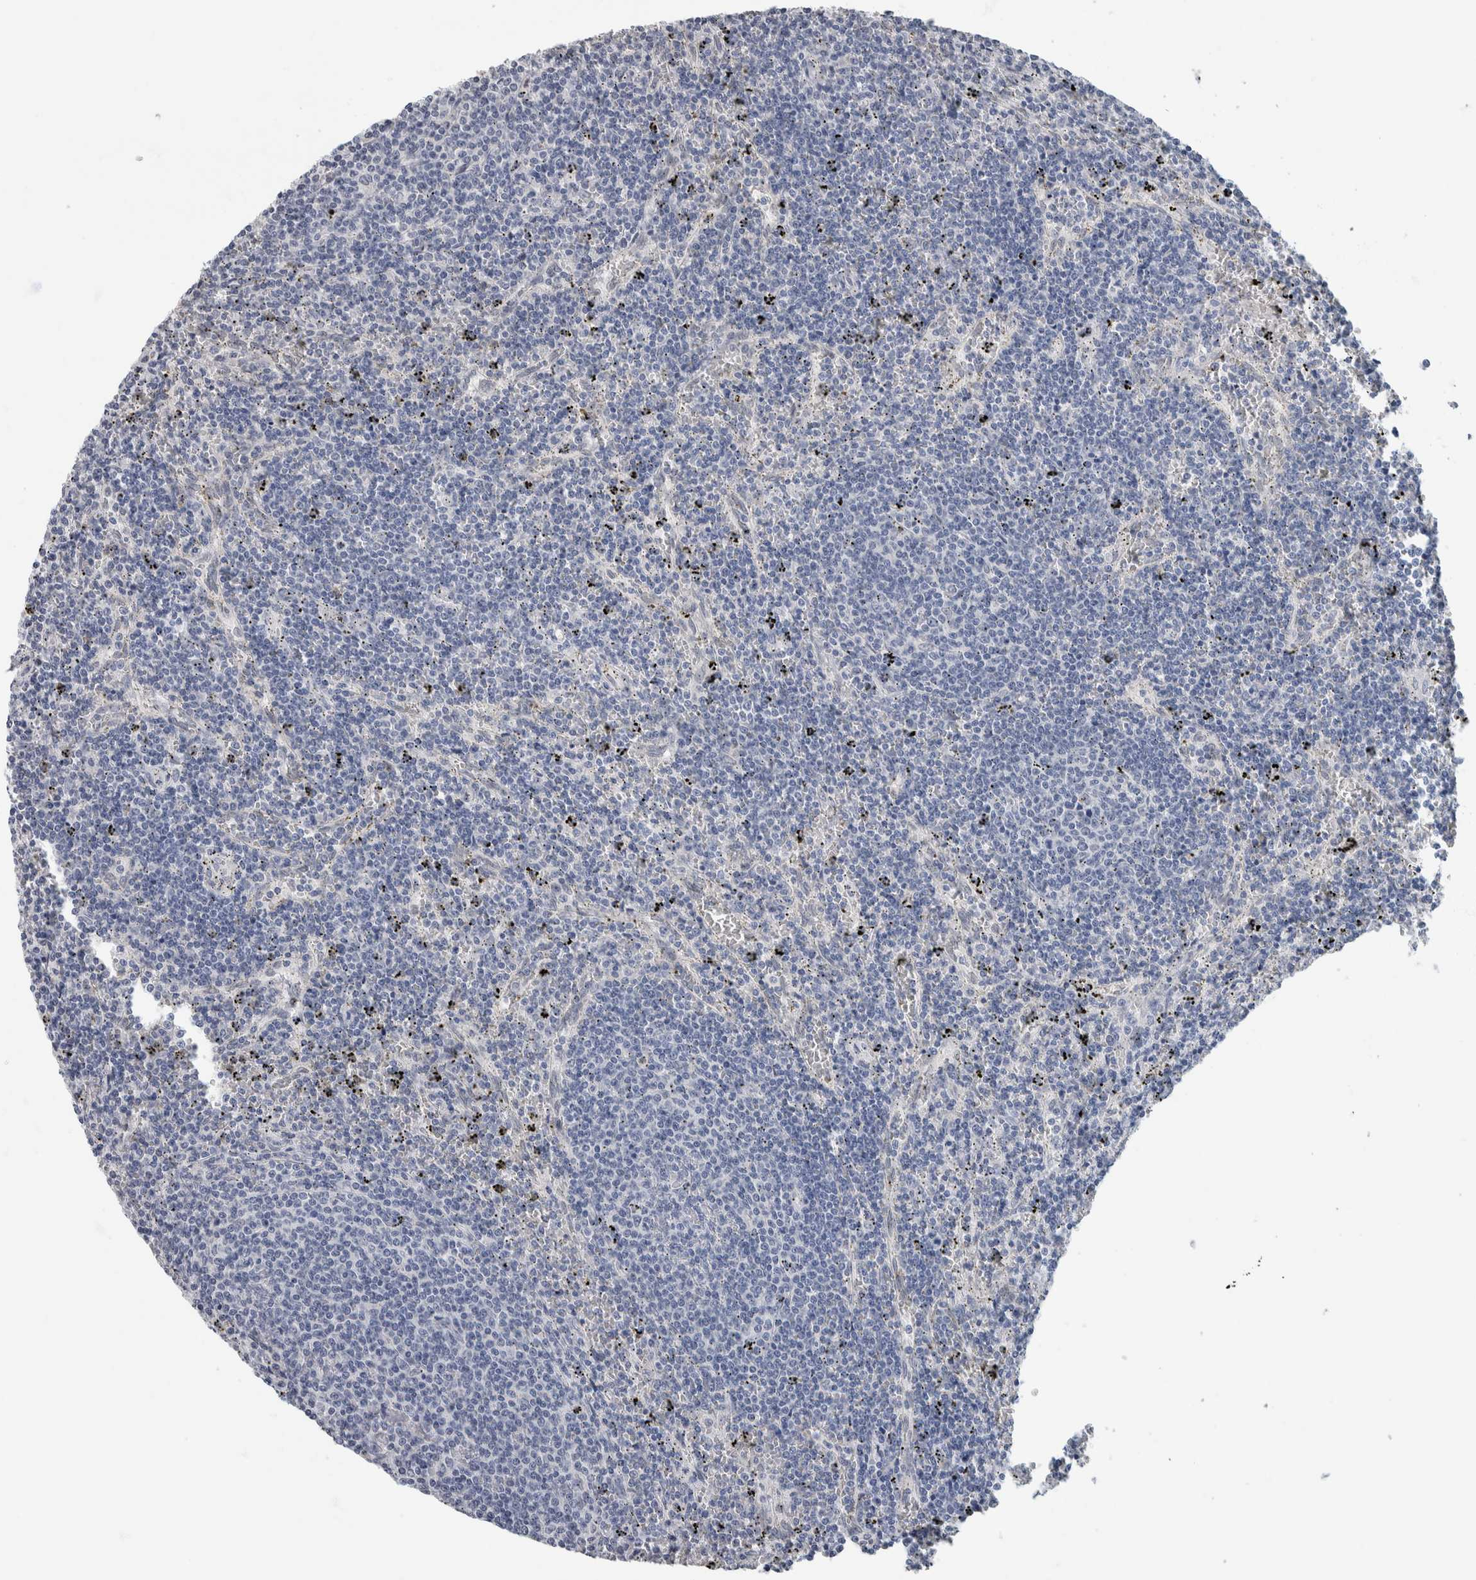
{"staining": {"intensity": "negative", "quantity": "none", "location": "none"}, "tissue": "lymphoma", "cell_type": "Tumor cells", "image_type": "cancer", "snomed": [{"axis": "morphology", "description": "Malignant lymphoma, non-Hodgkin's type, Low grade"}, {"axis": "topography", "description": "Spleen"}], "caption": "Low-grade malignant lymphoma, non-Hodgkin's type stained for a protein using immunohistochemistry reveals no positivity tumor cells.", "gene": "NEFM", "patient": {"sex": "female", "age": 50}}